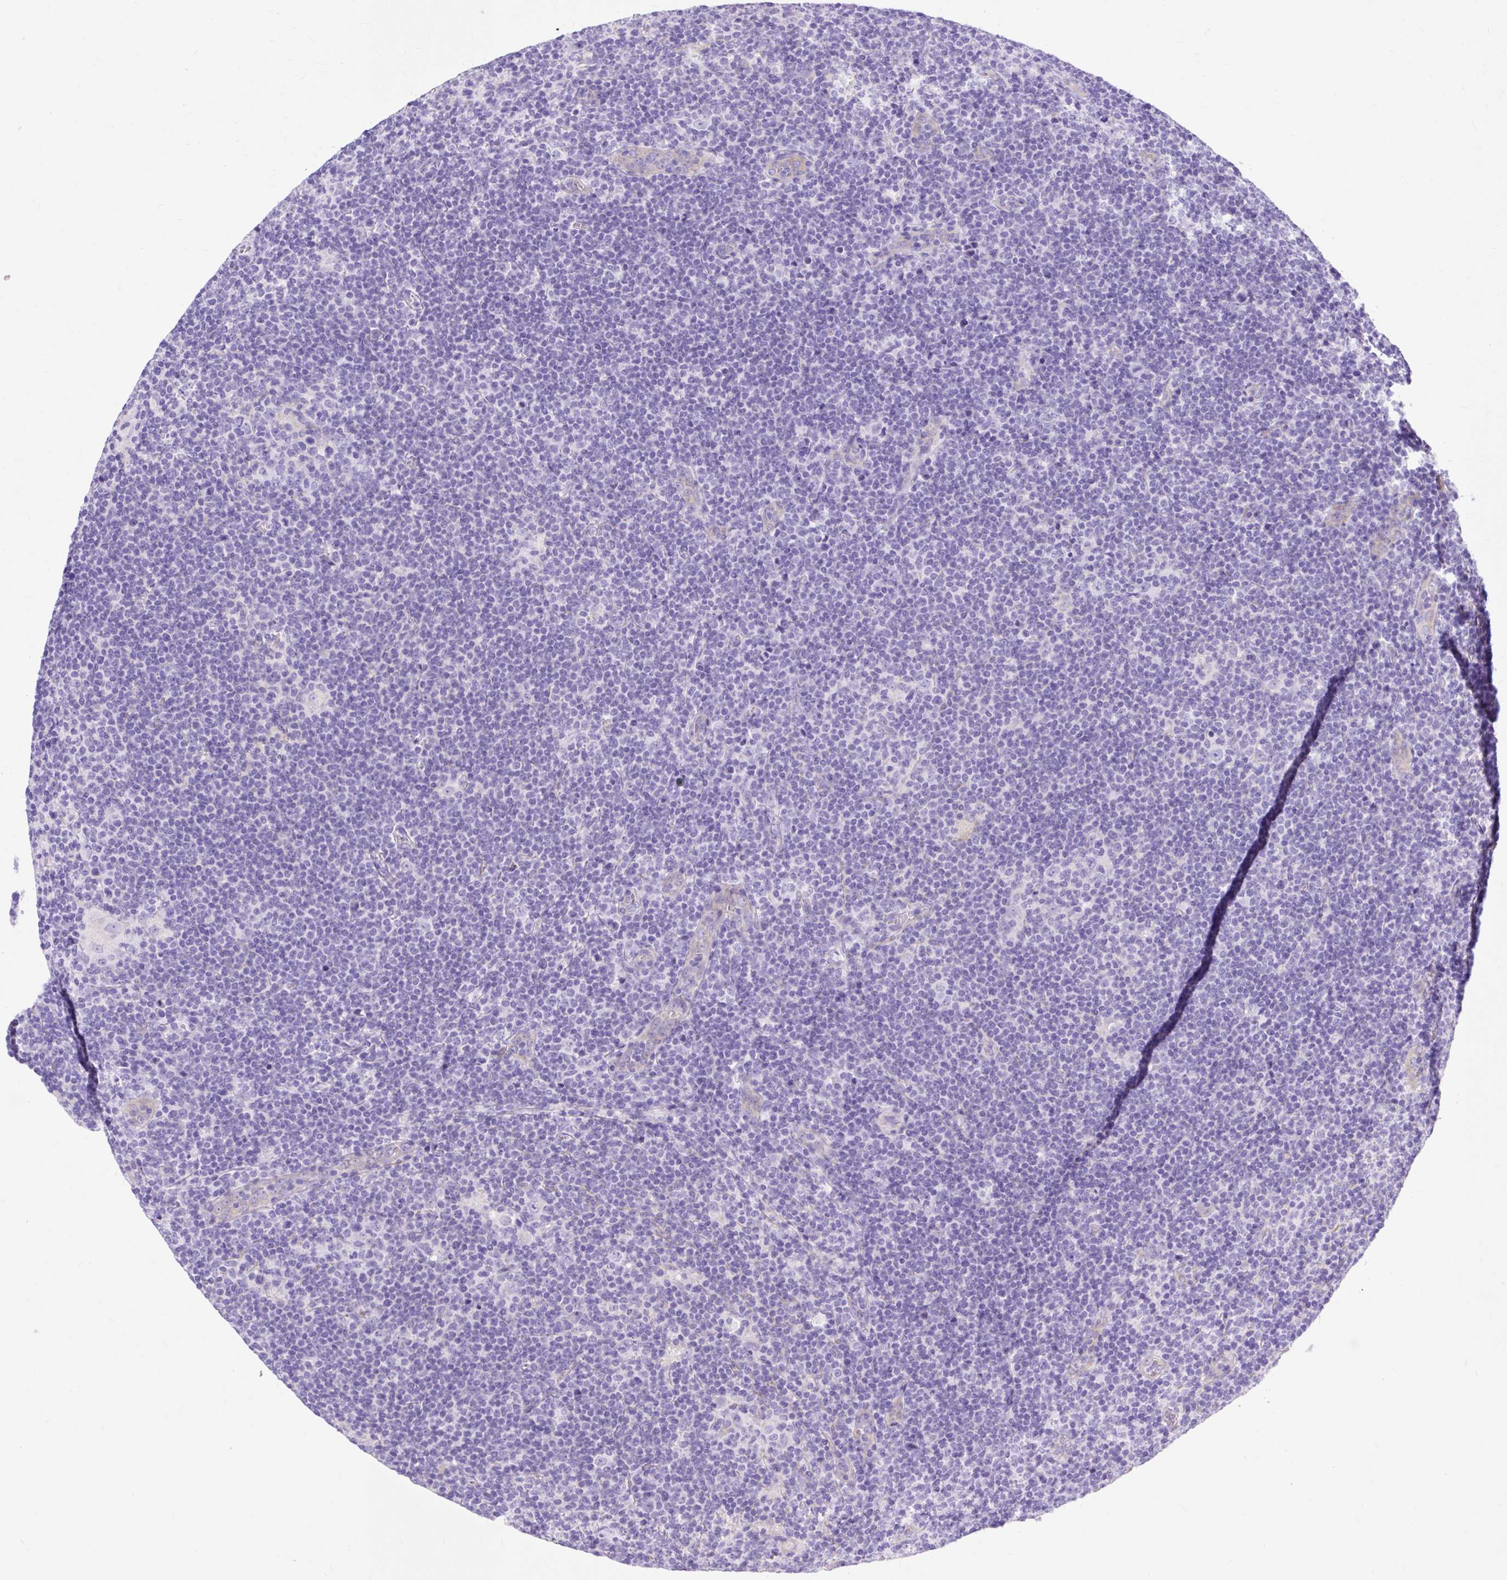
{"staining": {"intensity": "negative", "quantity": "none", "location": "none"}, "tissue": "lymphoma", "cell_type": "Tumor cells", "image_type": "cancer", "snomed": [{"axis": "morphology", "description": "Hodgkin's disease, NOS"}, {"axis": "topography", "description": "Lymph node"}], "caption": "An IHC micrograph of lymphoma is shown. There is no staining in tumor cells of lymphoma.", "gene": "MYO6", "patient": {"sex": "female", "age": 57}}